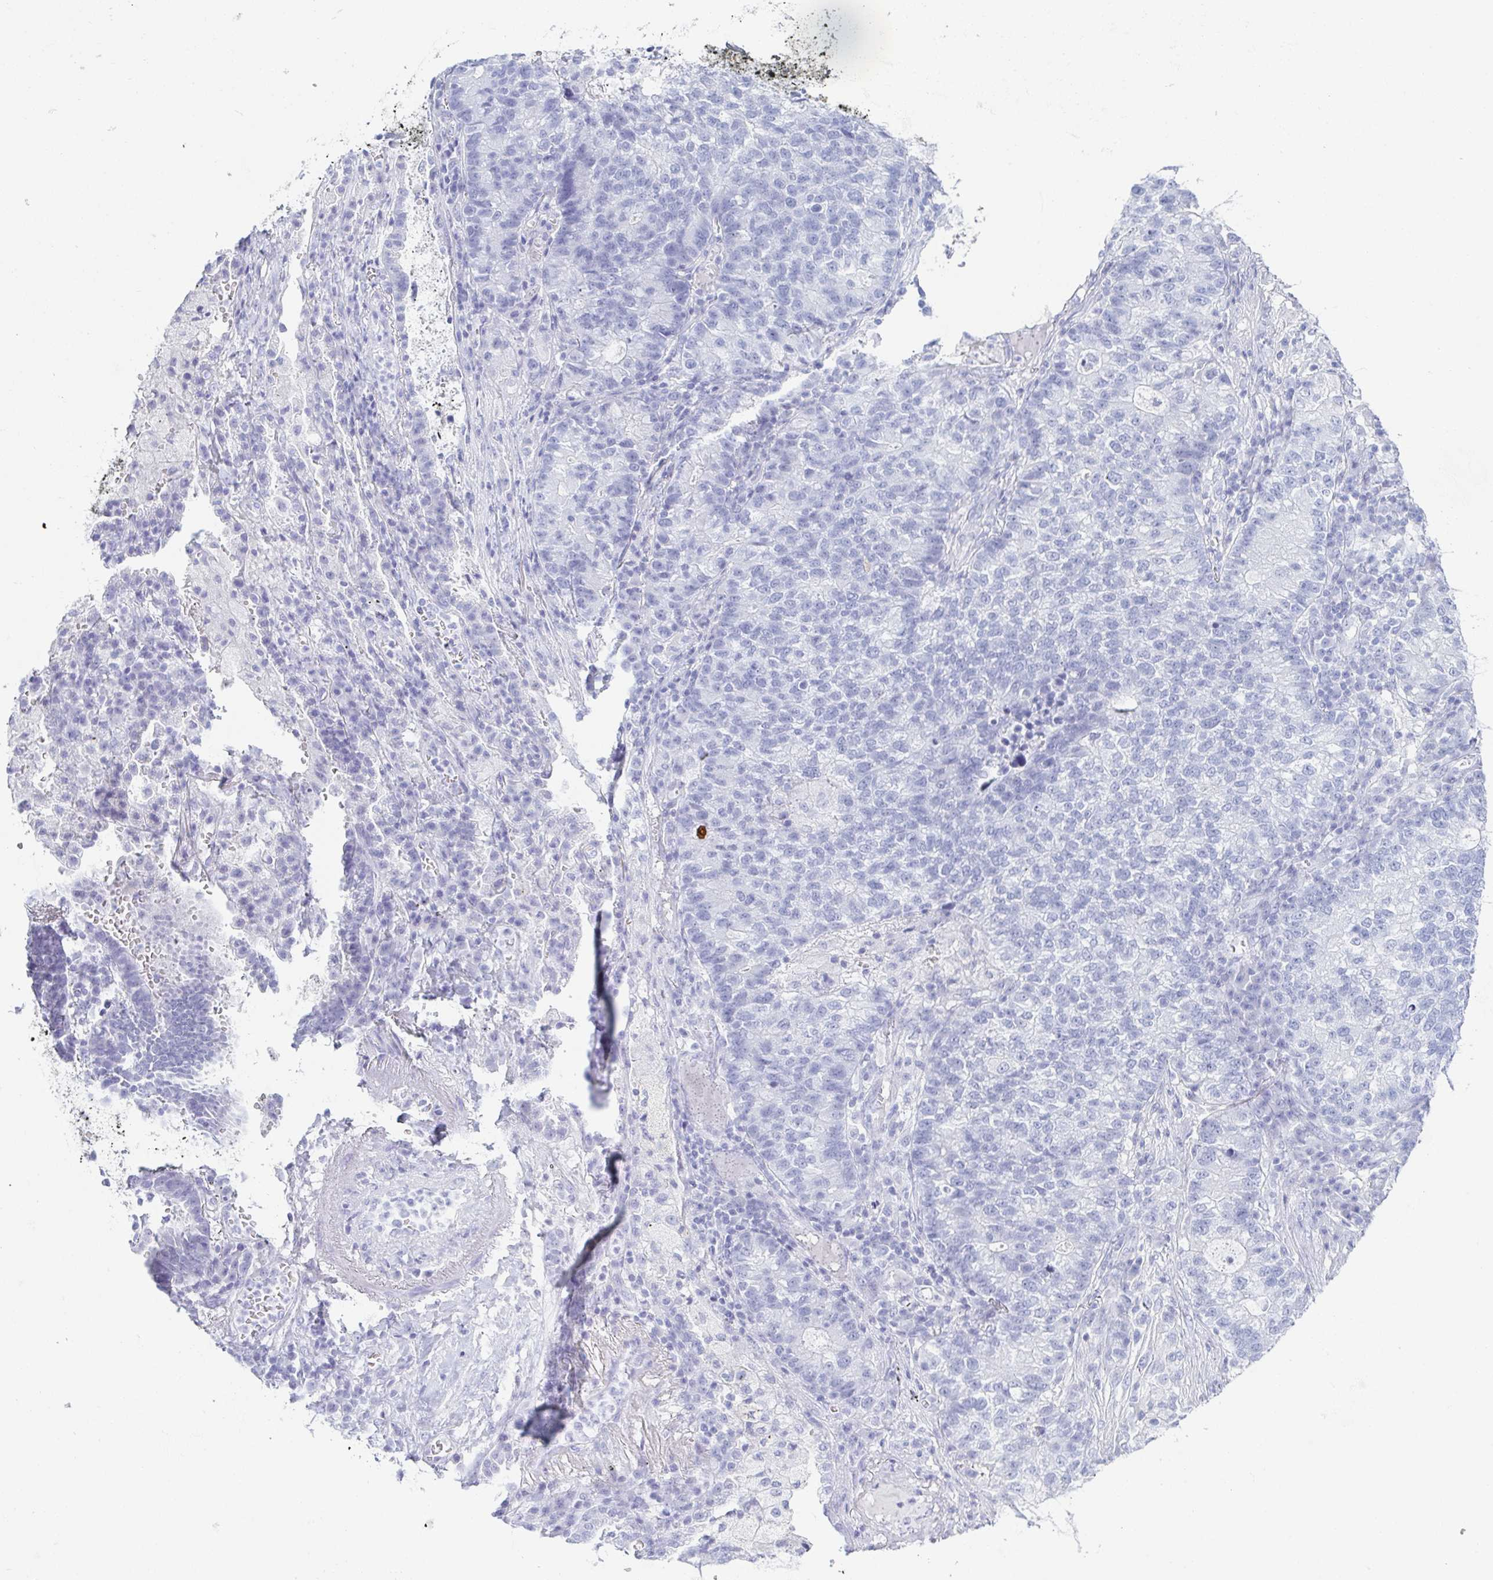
{"staining": {"intensity": "negative", "quantity": "none", "location": "none"}, "tissue": "lung cancer", "cell_type": "Tumor cells", "image_type": "cancer", "snomed": [{"axis": "morphology", "description": "Adenocarcinoma, NOS"}, {"axis": "topography", "description": "Lung"}], "caption": "Immunohistochemistry image of lung adenocarcinoma stained for a protein (brown), which shows no expression in tumor cells. Brightfield microscopy of IHC stained with DAB (3,3'-diaminobenzidine) (brown) and hematoxylin (blue), captured at high magnification.", "gene": "ZG16B", "patient": {"sex": "male", "age": 57}}